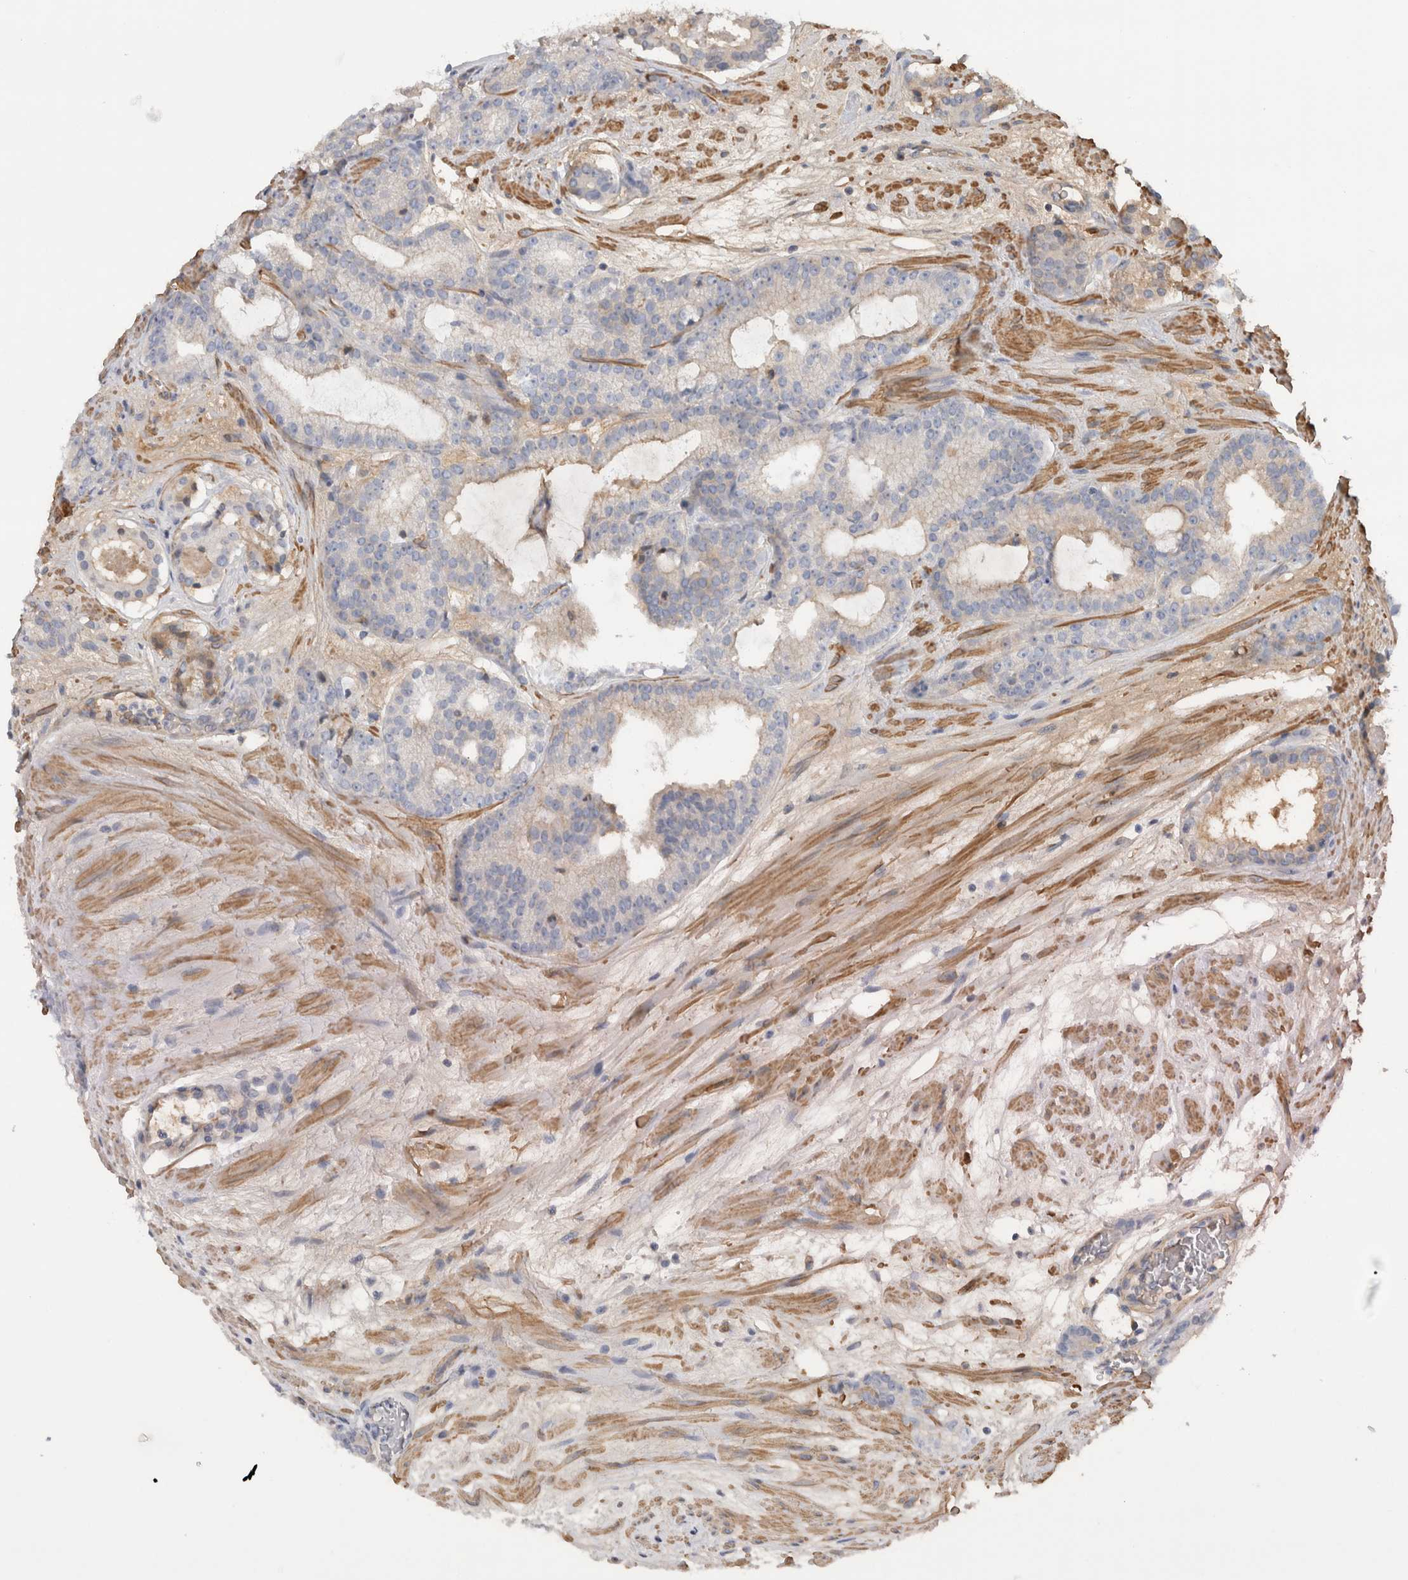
{"staining": {"intensity": "negative", "quantity": "none", "location": "none"}, "tissue": "prostate cancer", "cell_type": "Tumor cells", "image_type": "cancer", "snomed": [{"axis": "morphology", "description": "Adenocarcinoma, Low grade"}, {"axis": "topography", "description": "Prostate"}], "caption": "Immunohistochemistry (IHC) photomicrograph of neoplastic tissue: prostate low-grade adenocarcinoma stained with DAB demonstrates no significant protein positivity in tumor cells. The staining was performed using DAB to visualize the protein expression in brown, while the nuclei were stained in blue with hematoxylin (Magnification: 20x).", "gene": "CFI", "patient": {"sex": "male", "age": 69}}